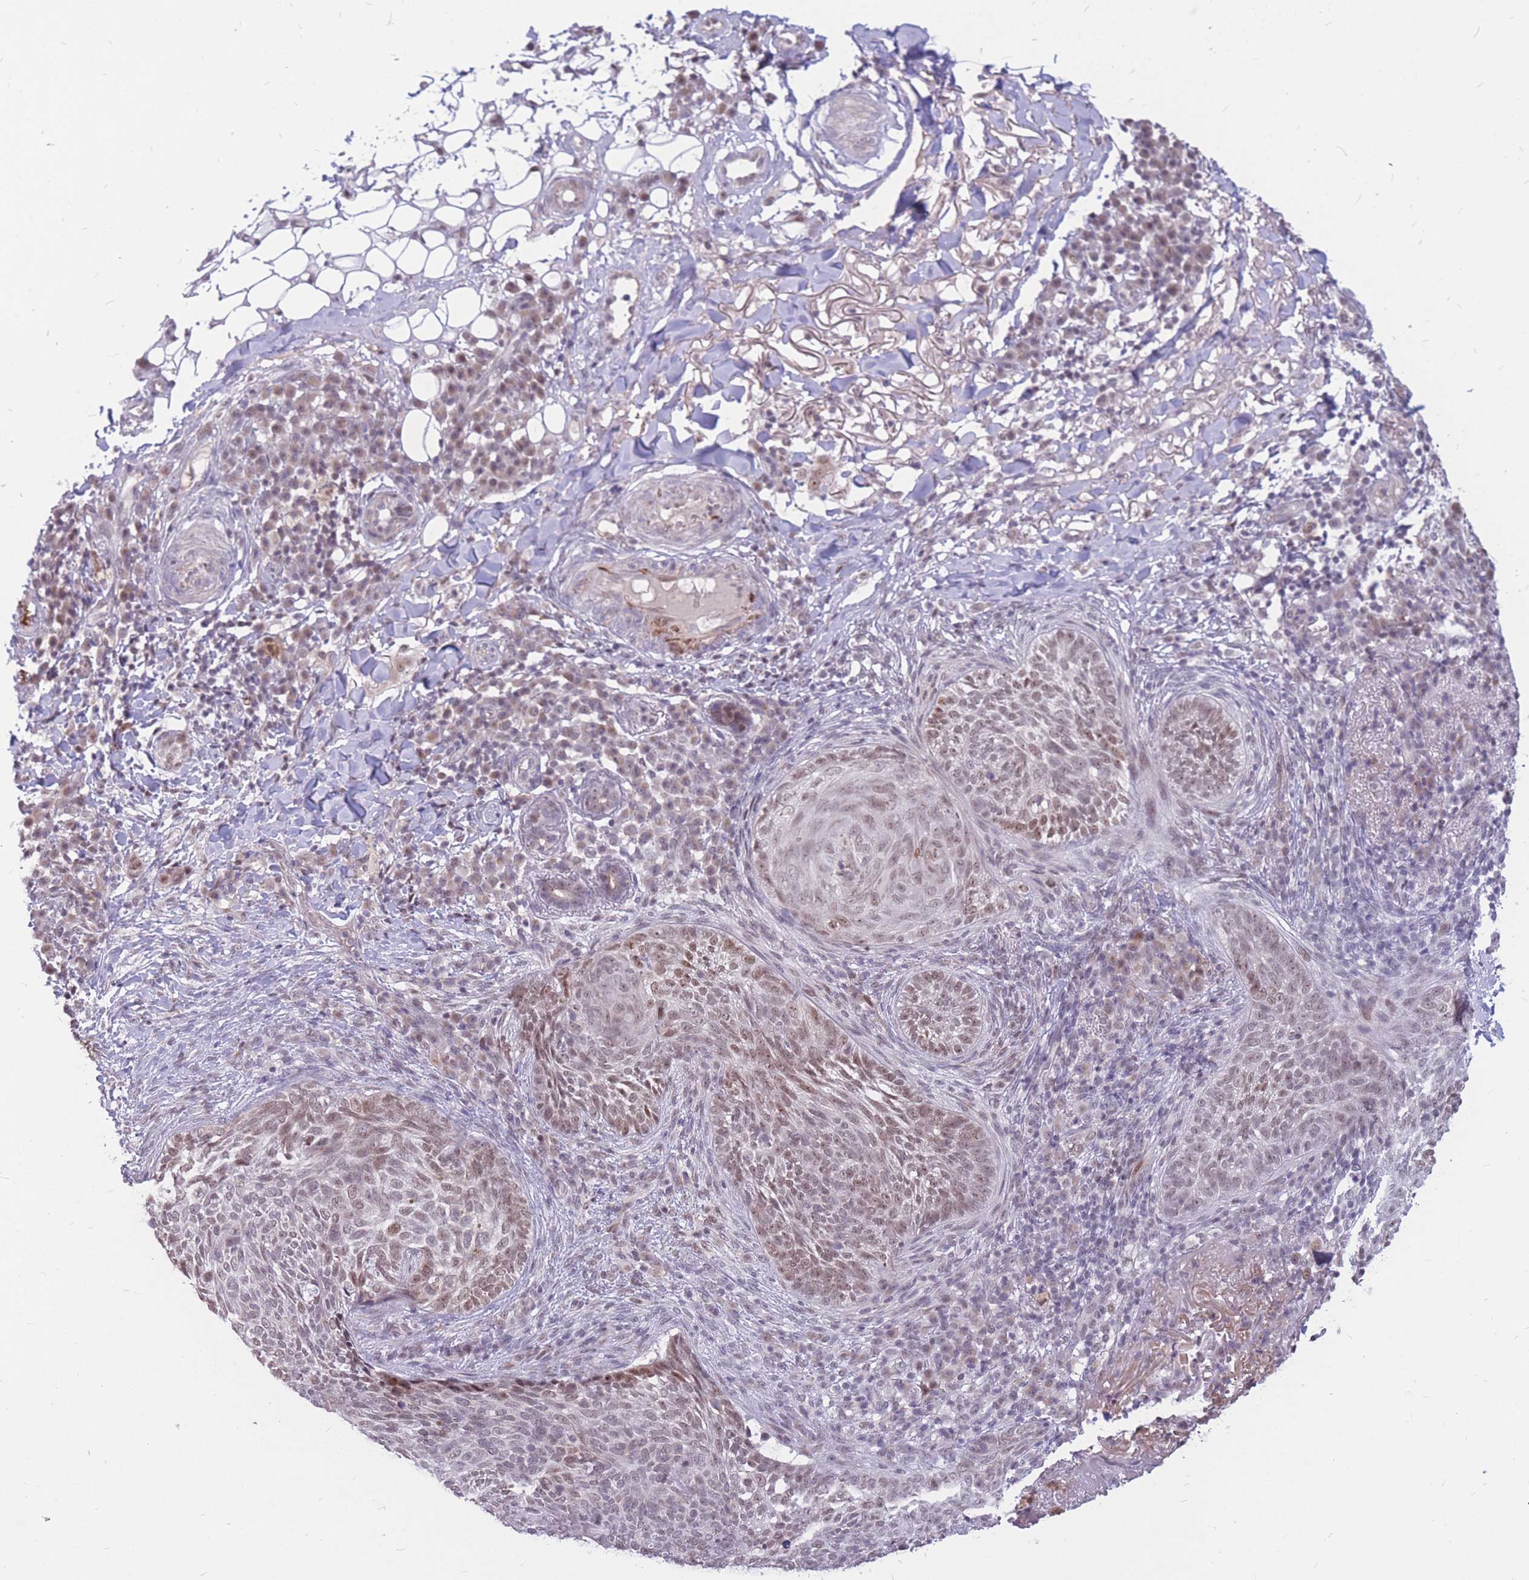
{"staining": {"intensity": "weak", "quantity": "25%-75%", "location": "nuclear"}, "tissue": "skin cancer", "cell_type": "Tumor cells", "image_type": "cancer", "snomed": [{"axis": "morphology", "description": "Basal cell carcinoma"}, {"axis": "topography", "description": "Skin"}], "caption": "Human basal cell carcinoma (skin) stained for a protein (brown) exhibits weak nuclear positive positivity in about 25%-75% of tumor cells.", "gene": "ADD2", "patient": {"sex": "male", "age": 85}}